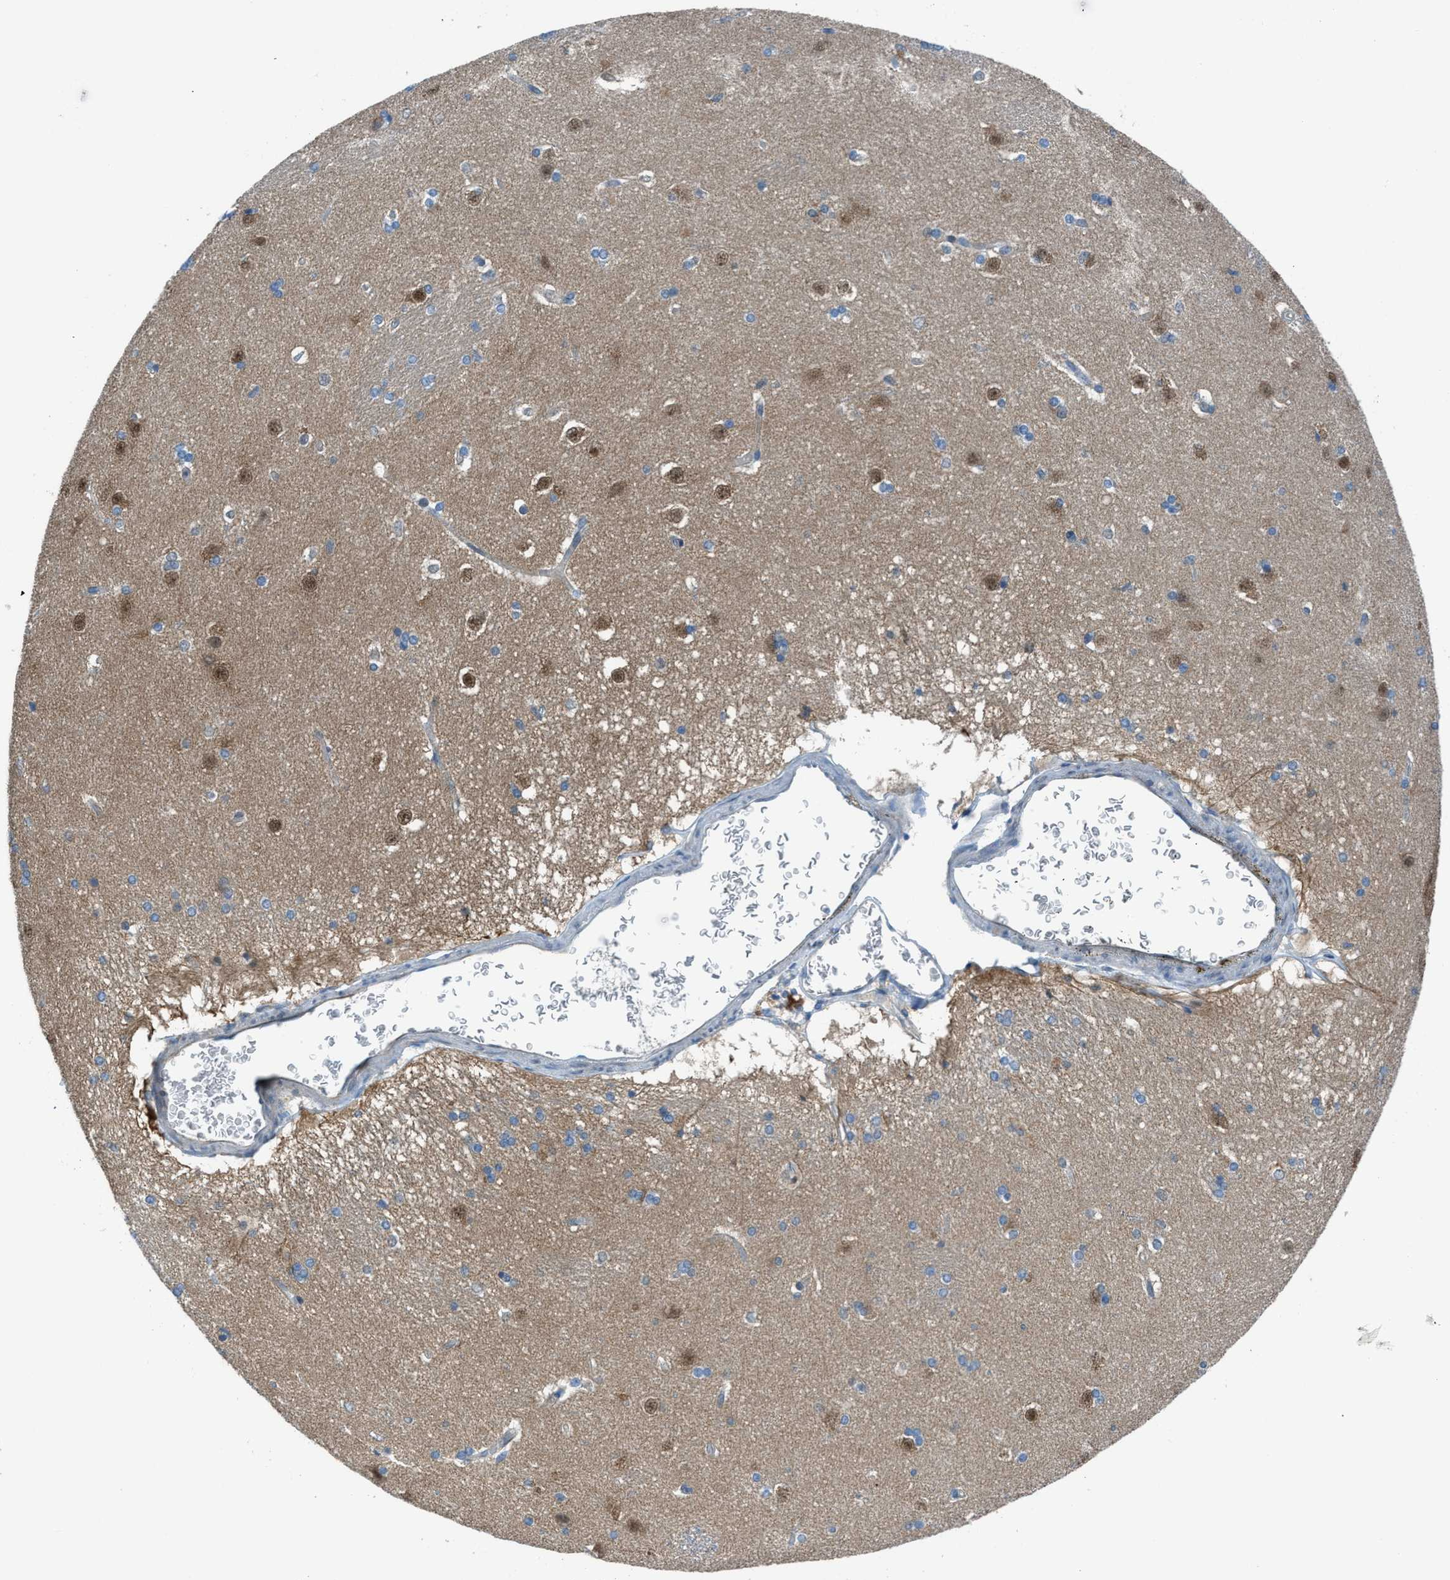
{"staining": {"intensity": "weak", "quantity": "<25%", "location": "cytoplasmic/membranous"}, "tissue": "caudate", "cell_type": "Glial cells", "image_type": "normal", "snomed": [{"axis": "morphology", "description": "Normal tissue, NOS"}, {"axis": "topography", "description": "Lateral ventricle wall"}], "caption": "An IHC image of normal caudate is shown. There is no staining in glial cells of caudate. Nuclei are stained in blue.", "gene": "PRKN", "patient": {"sex": "female", "age": 19}}